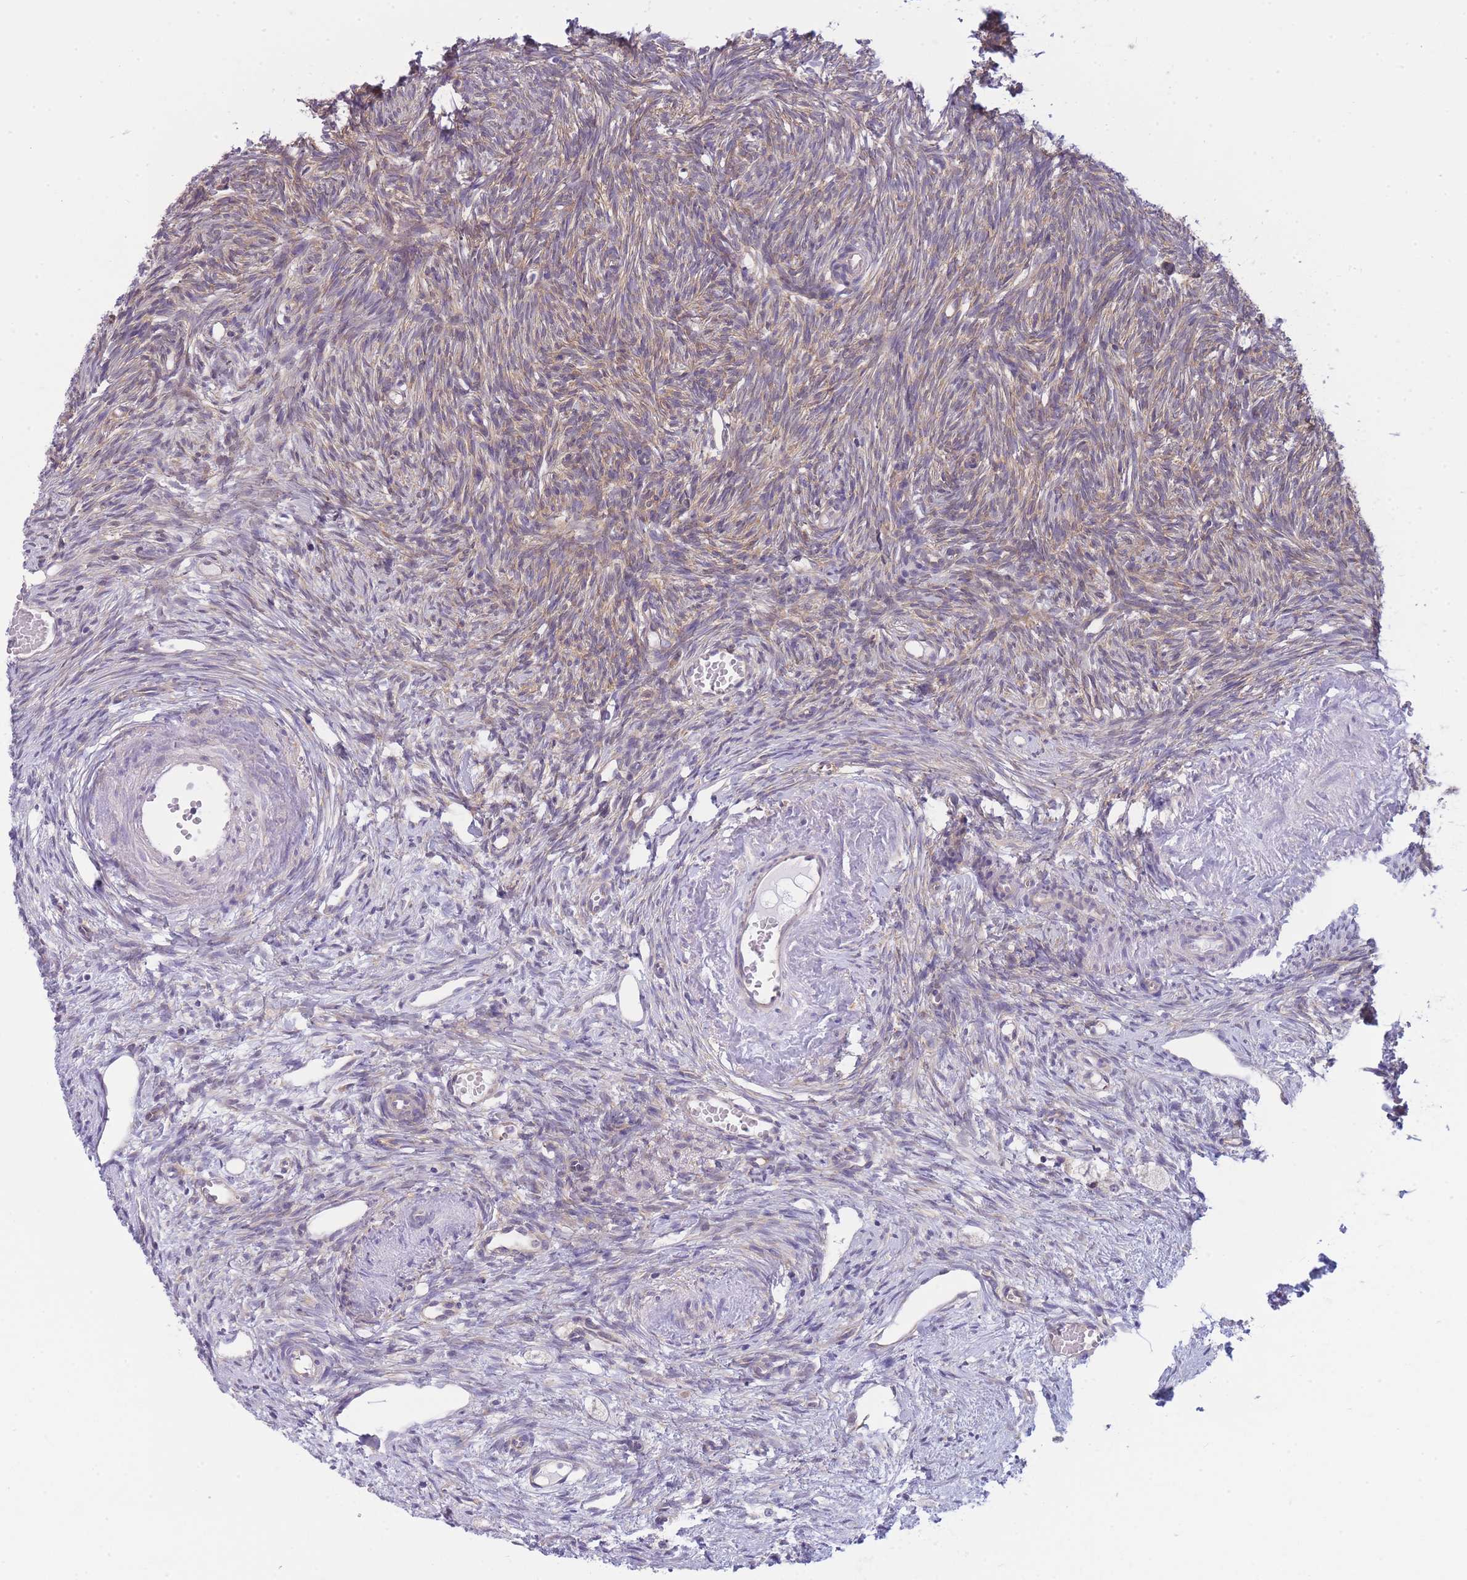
{"staining": {"intensity": "weak", "quantity": "<25%", "location": "cytoplasmic/membranous"}, "tissue": "ovary", "cell_type": "Ovarian stroma cells", "image_type": "normal", "snomed": [{"axis": "morphology", "description": "Normal tissue, NOS"}, {"axis": "topography", "description": "Ovary"}], "caption": "High power microscopy histopathology image of an immunohistochemistry (IHC) photomicrograph of benign ovary, revealing no significant expression in ovarian stroma cells.", "gene": "PFDN6", "patient": {"sex": "female", "age": 51}}